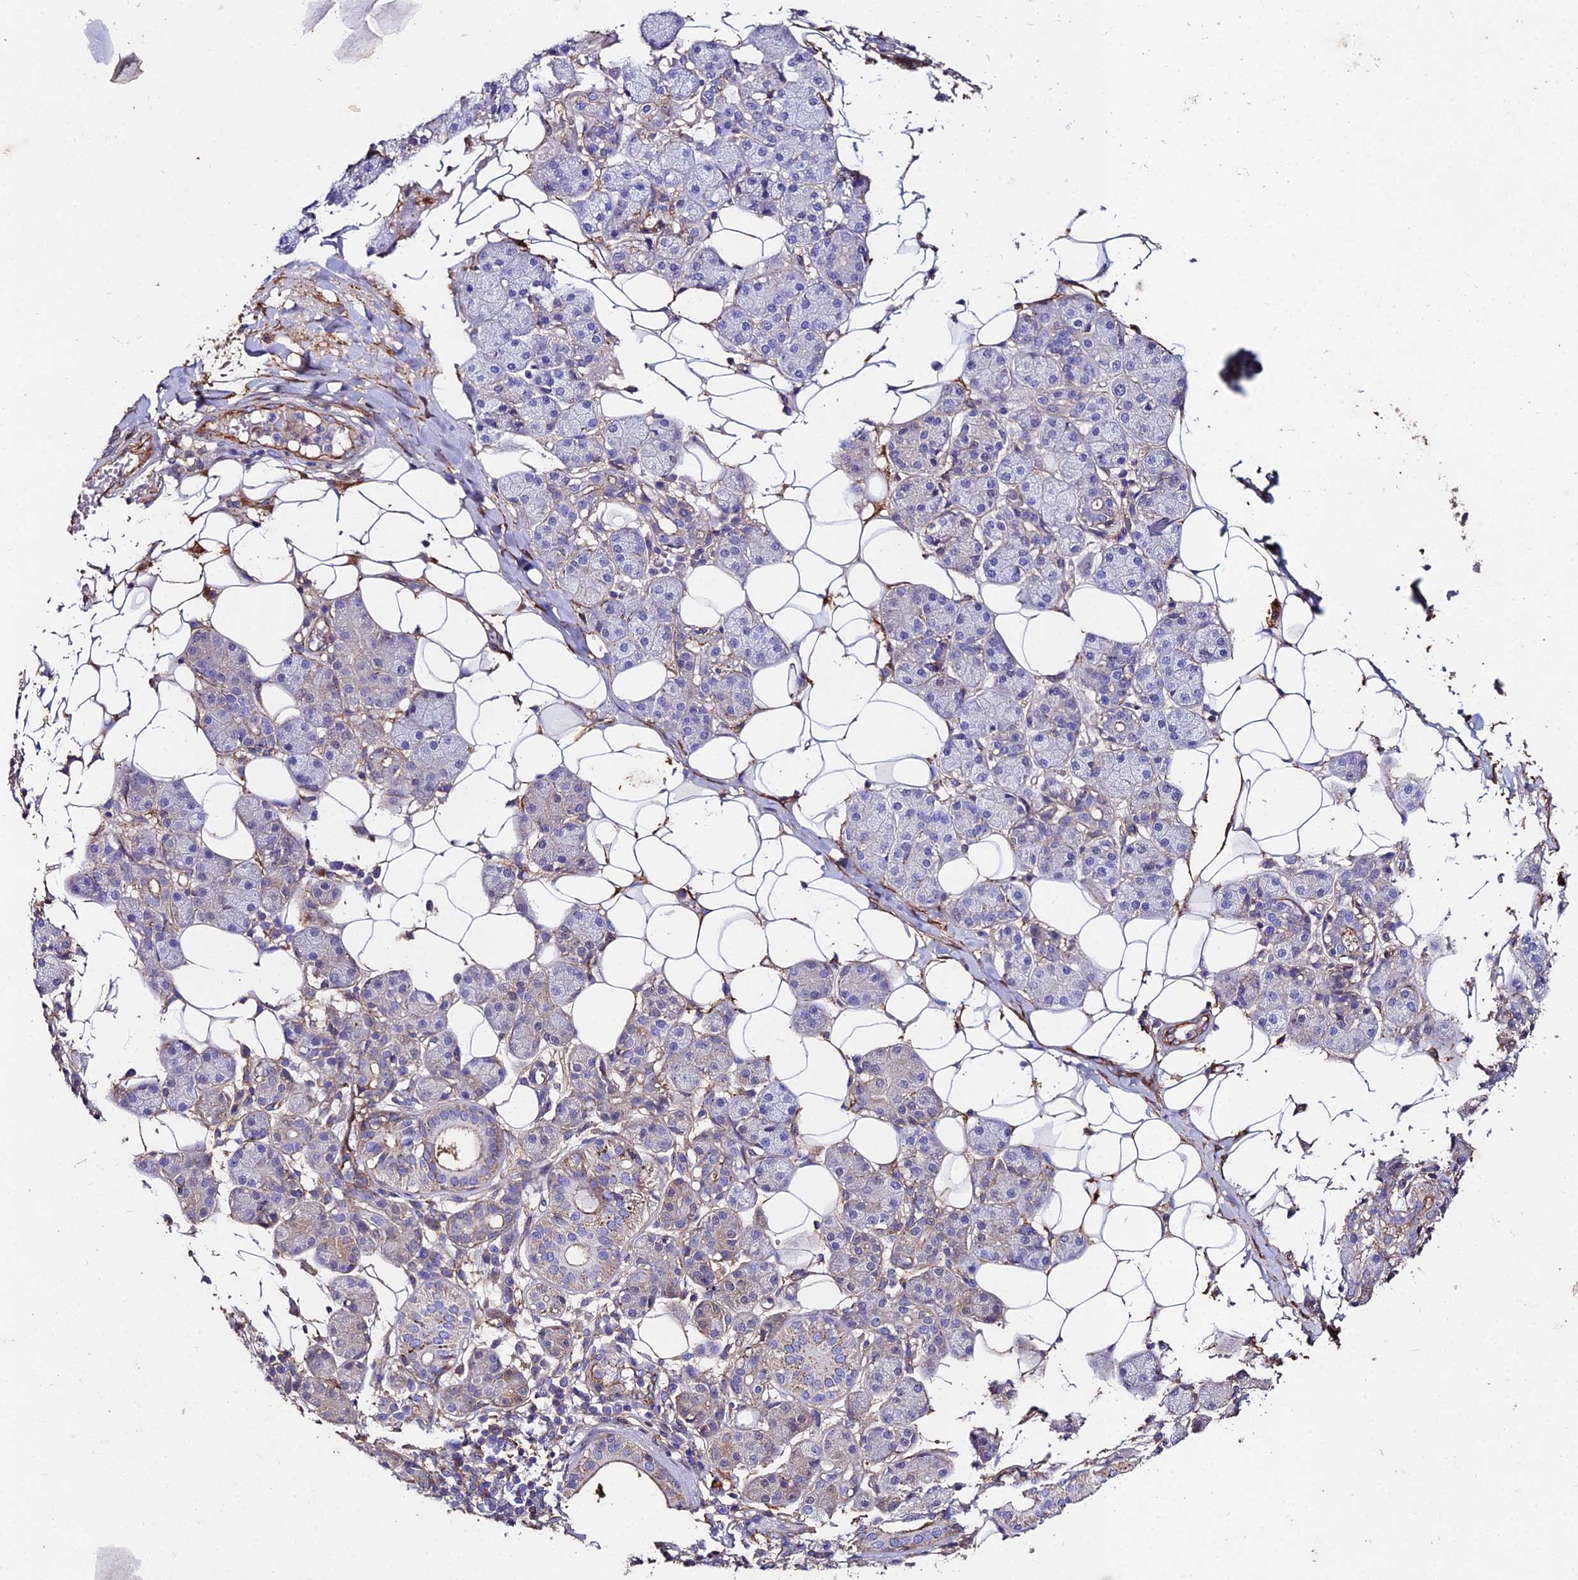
{"staining": {"intensity": "moderate", "quantity": "<25%", "location": "cytoplasmic/membranous"}, "tissue": "salivary gland", "cell_type": "Glandular cells", "image_type": "normal", "snomed": [{"axis": "morphology", "description": "Normal tissue, NOS"}, {"axis": "topography", "description": "Salivary gland"}], "caption": "Protein expression analysis of benign human salivary gland reveals moderate cytoplasmic/membranous positivity in approximately <25% of glandular cells.", "gene": "C6", "patient": {"sex": "female", "age": 33}}